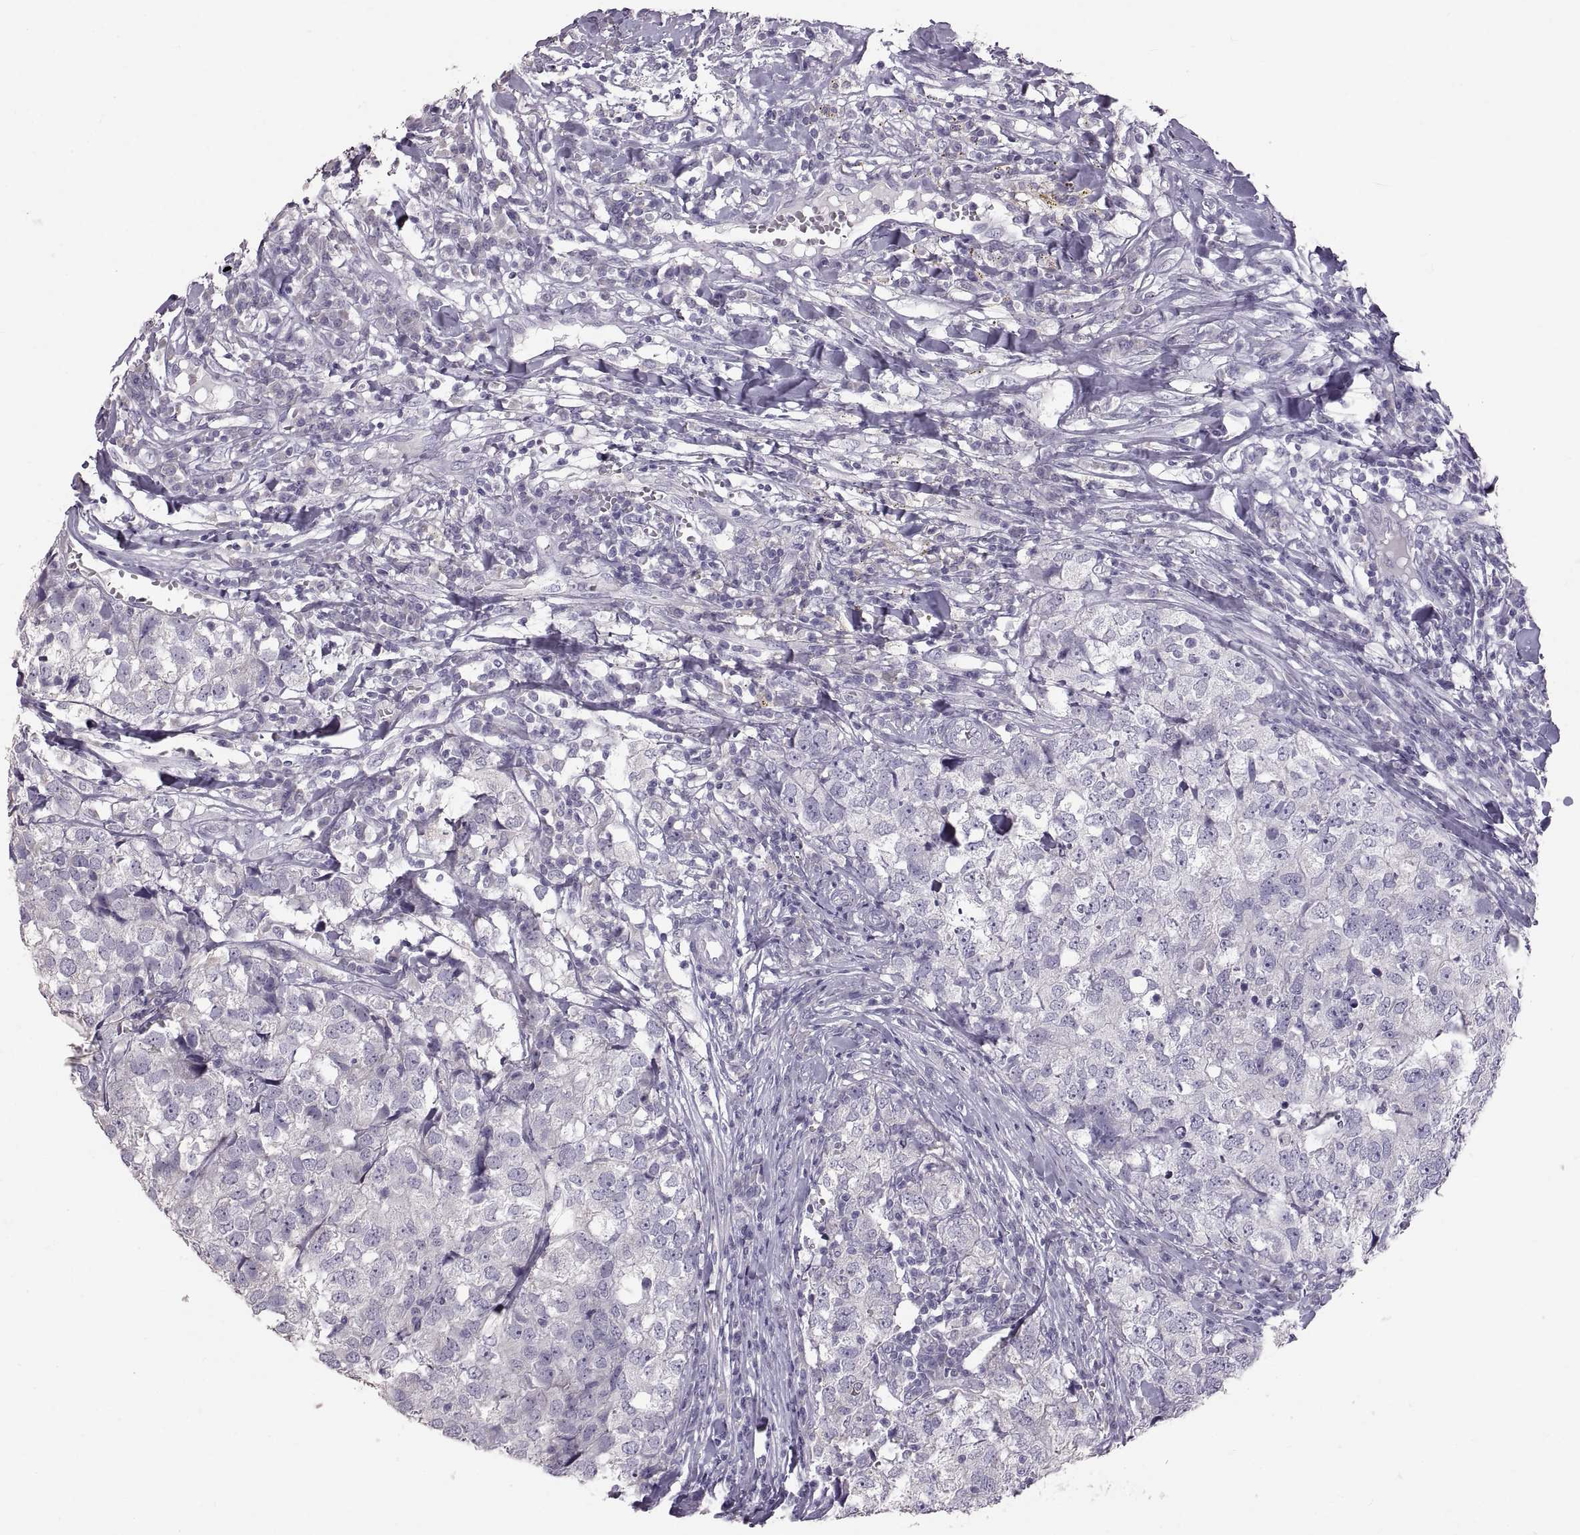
{"staining": {"intensity": "negative", "quantity": "none", "location": "none"}, "tissue": "breast cancer", "cell_type": "Tumor cells", "image_type": "cancer", "snomed": [{"axis": "morphology", "description": "Duct carcinoma"}, {"axis": "topography", "description": "Breast"}], "caption": "DAB (3,3'-diaminobenzidine) immunohistochemical staining of breast cancer (invasive ductal carcinoma) exhibits no significant positivity in tumor cells.", "gene": "WBP2NL", "patient": {"sex": "female", "age": 30}}